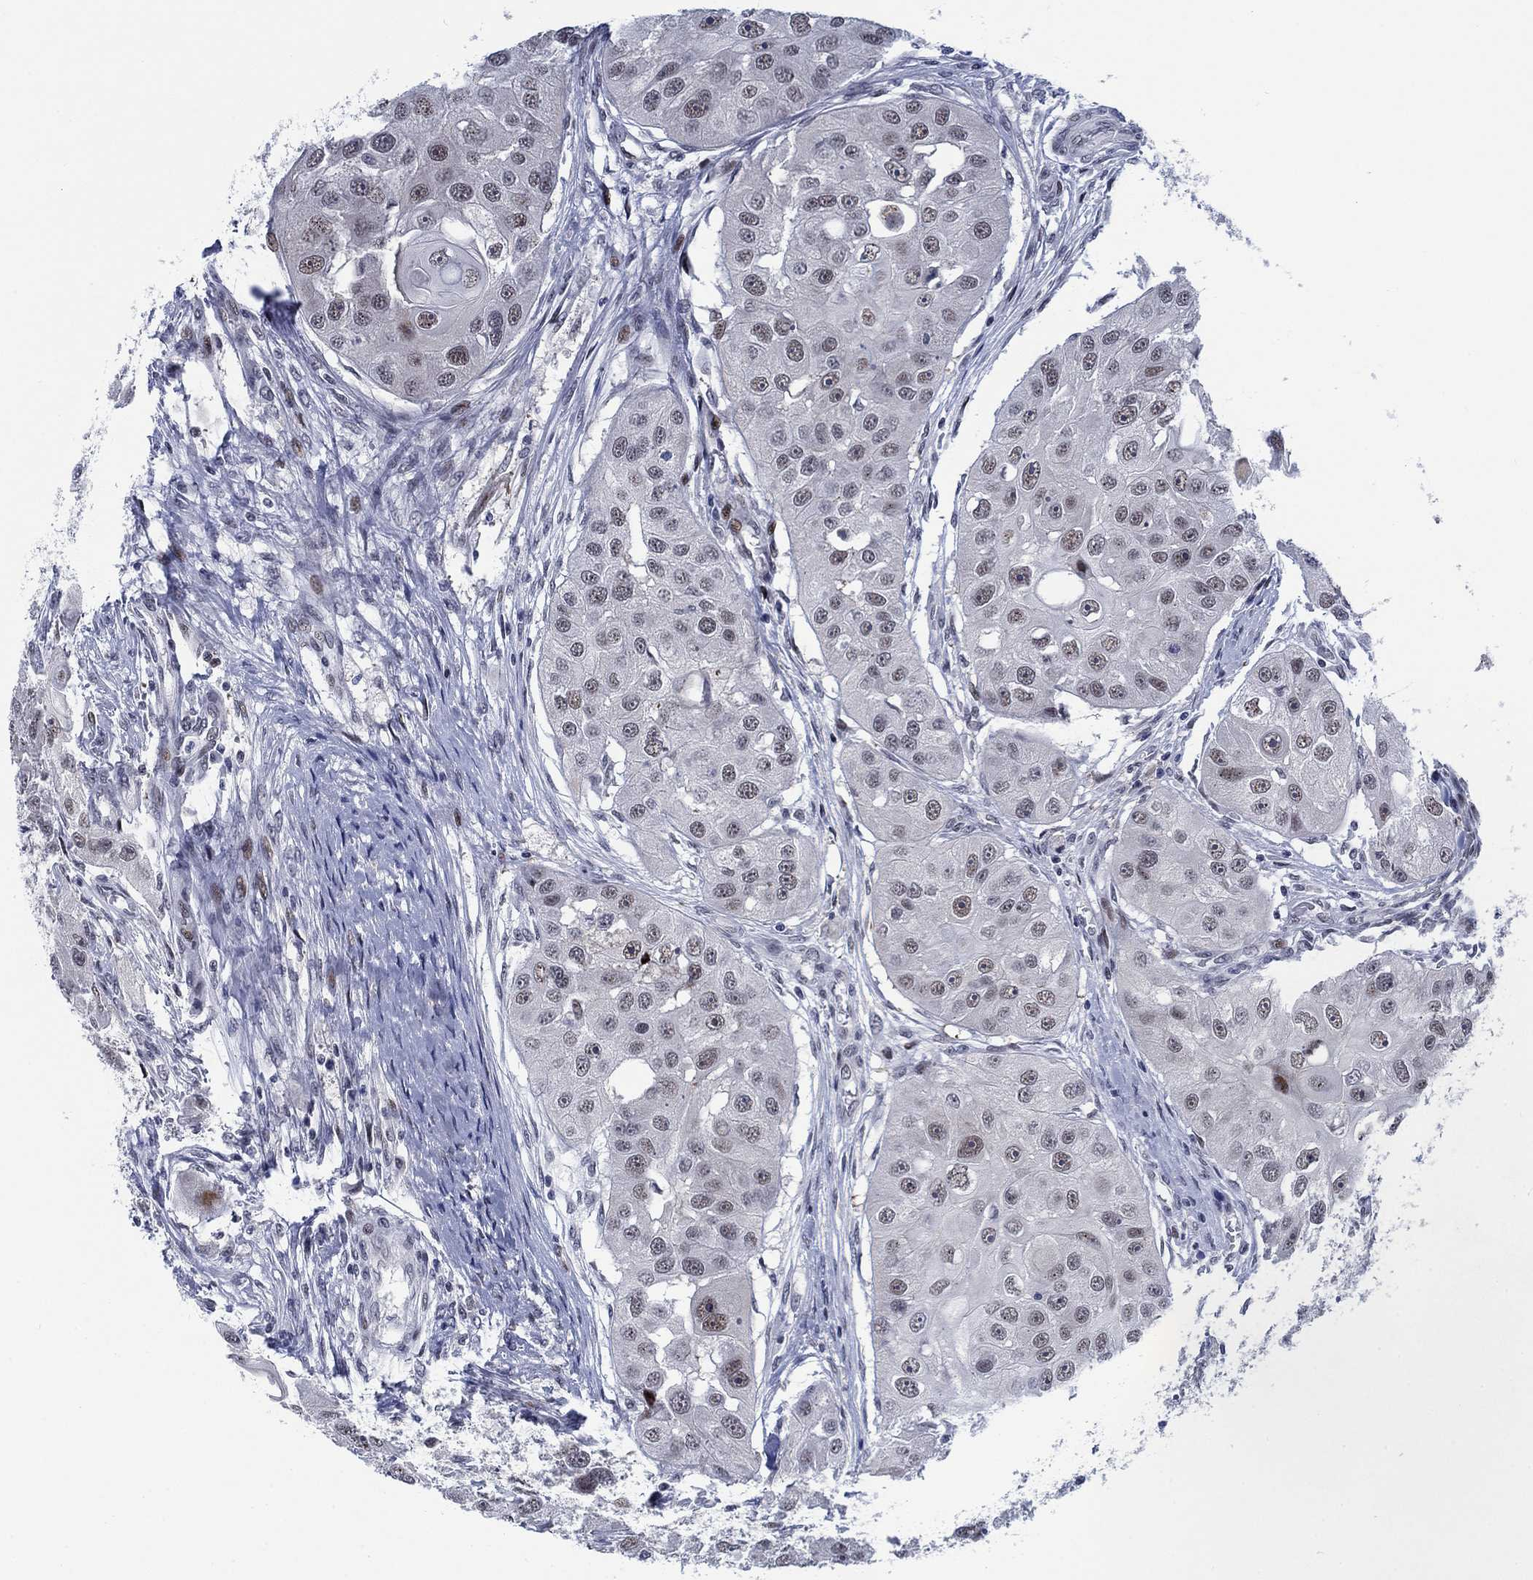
{"staining": {"intensity": "weak", "quantity": "<25%", "location": "nuclear"}, "tissue": "head and neck cancer", "cell_type": "Tumor cells", "image_type": "cancer", "snomed": [{"axis": "morphology", "description": "Normal tissue, NOS"}, {"axis": "morphology", "description": "Squamous cell carcinoma, NOS"}, {"axis": "topography", "description": "Skeletal muscle"}, {"axis": "topography", "description": "Head-Neck"}], "caption": "Human head and neck cancer (squamous cell carcinoma) stained for a protein using IHC exhibits no expression in tumor cells.", "gene": "NEU3", "patient": {"sex": "male", "age": 51}}